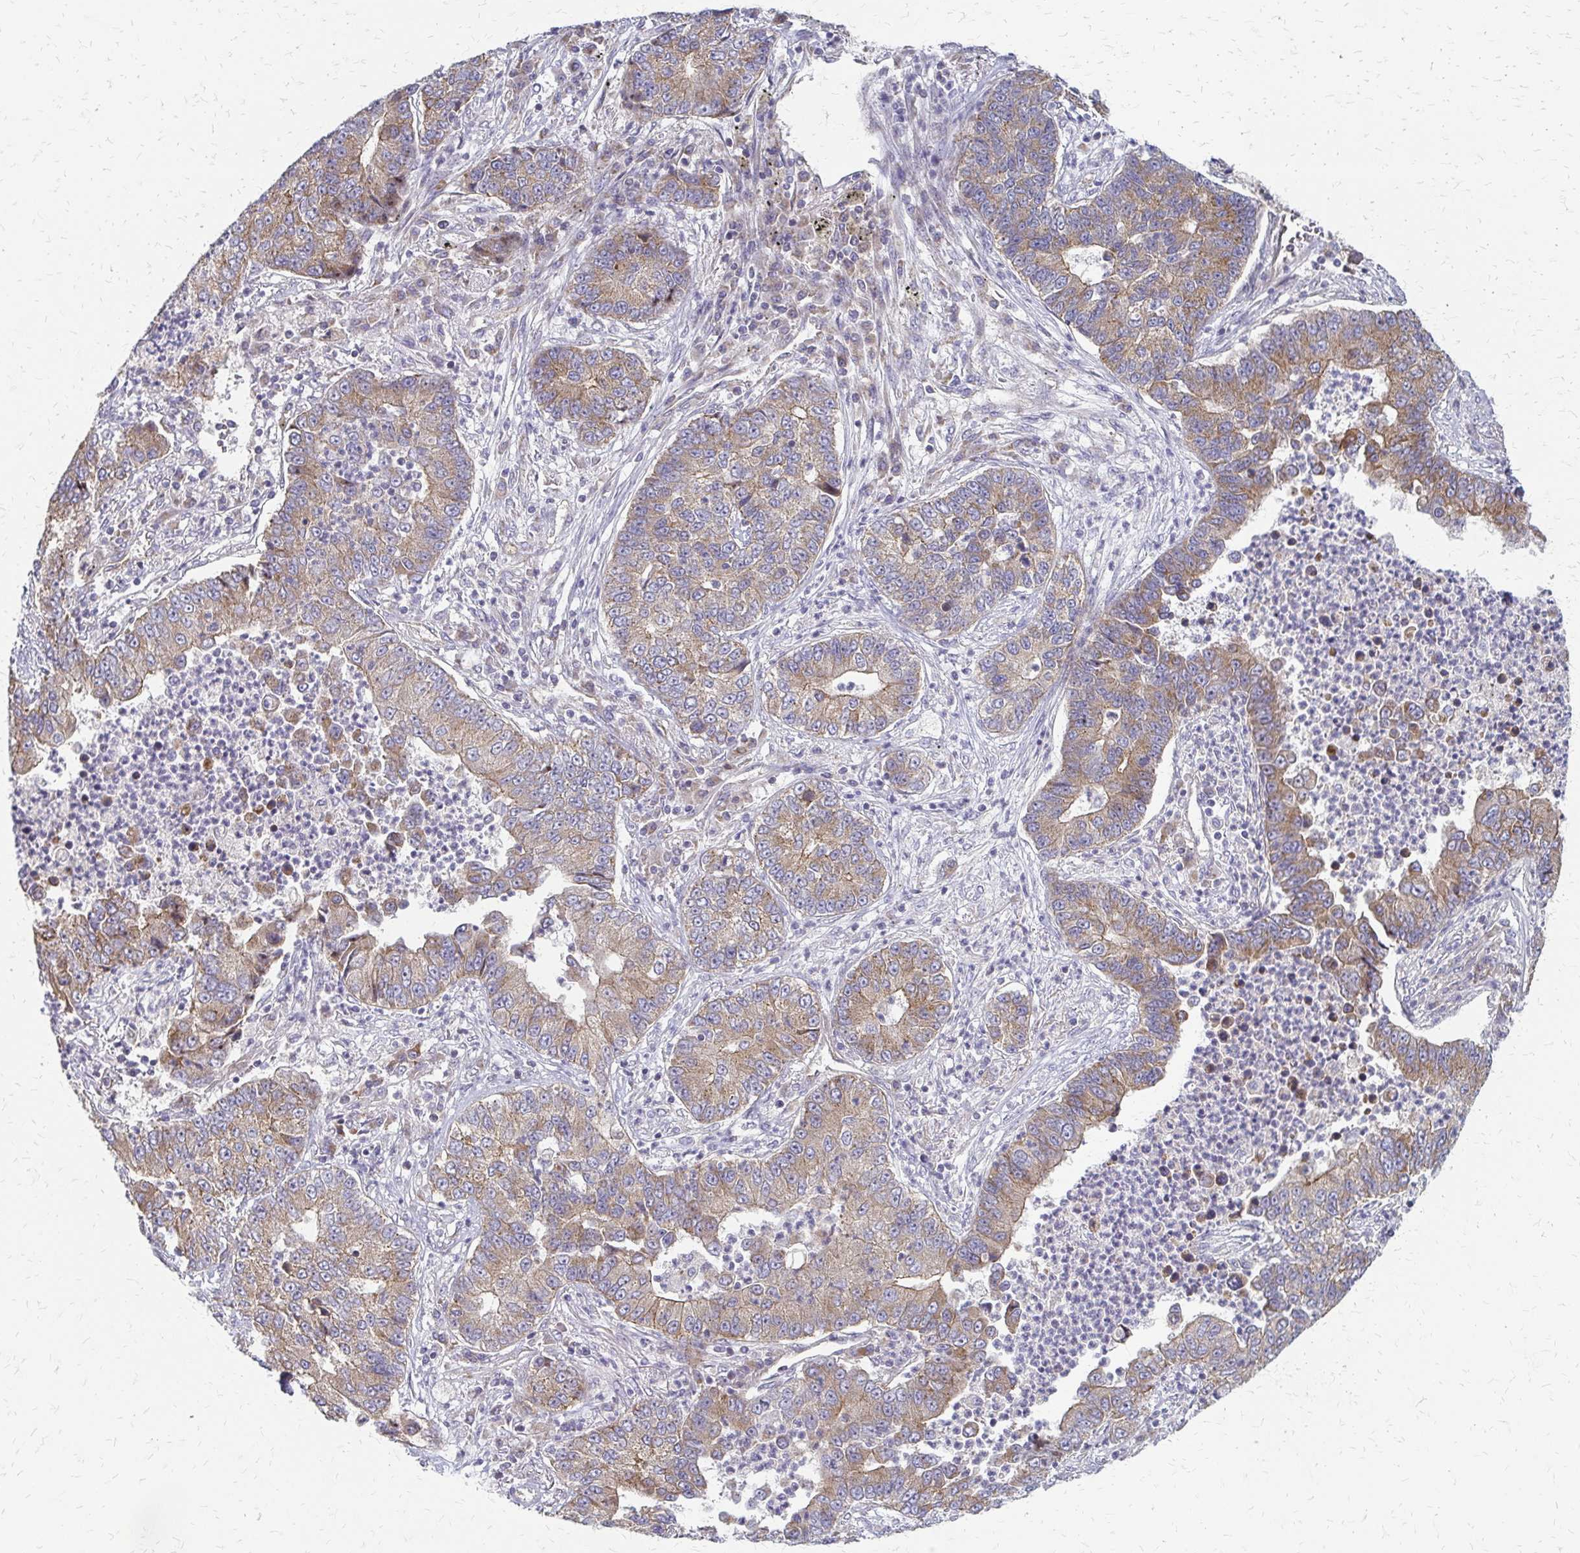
{"staining": {"intensity": "moderate", "quantity": ">75%", "location": "cytoplasmic/membranous"}, "tissue": "lung cancer", "cell_type": "Tumor cells", "image_type": "cancer", "snomed": [{"axis": "morphology", "description": "Adenocarcinoma, NOS"}, {"axis": "topography", "description": "Lung"}], "caption": "The image demonstrates staining of lung adenocarcinoma, revealing moderate cytoplasmic/membranous protein expression (brown color) within tumor cells. (DAB (3,3'-diaminobenzidine) IHC, brown staining for protein, blue staining for nuclei).", "gene": "ZNF383", "patient": {"sex": "female", "age": 57}}